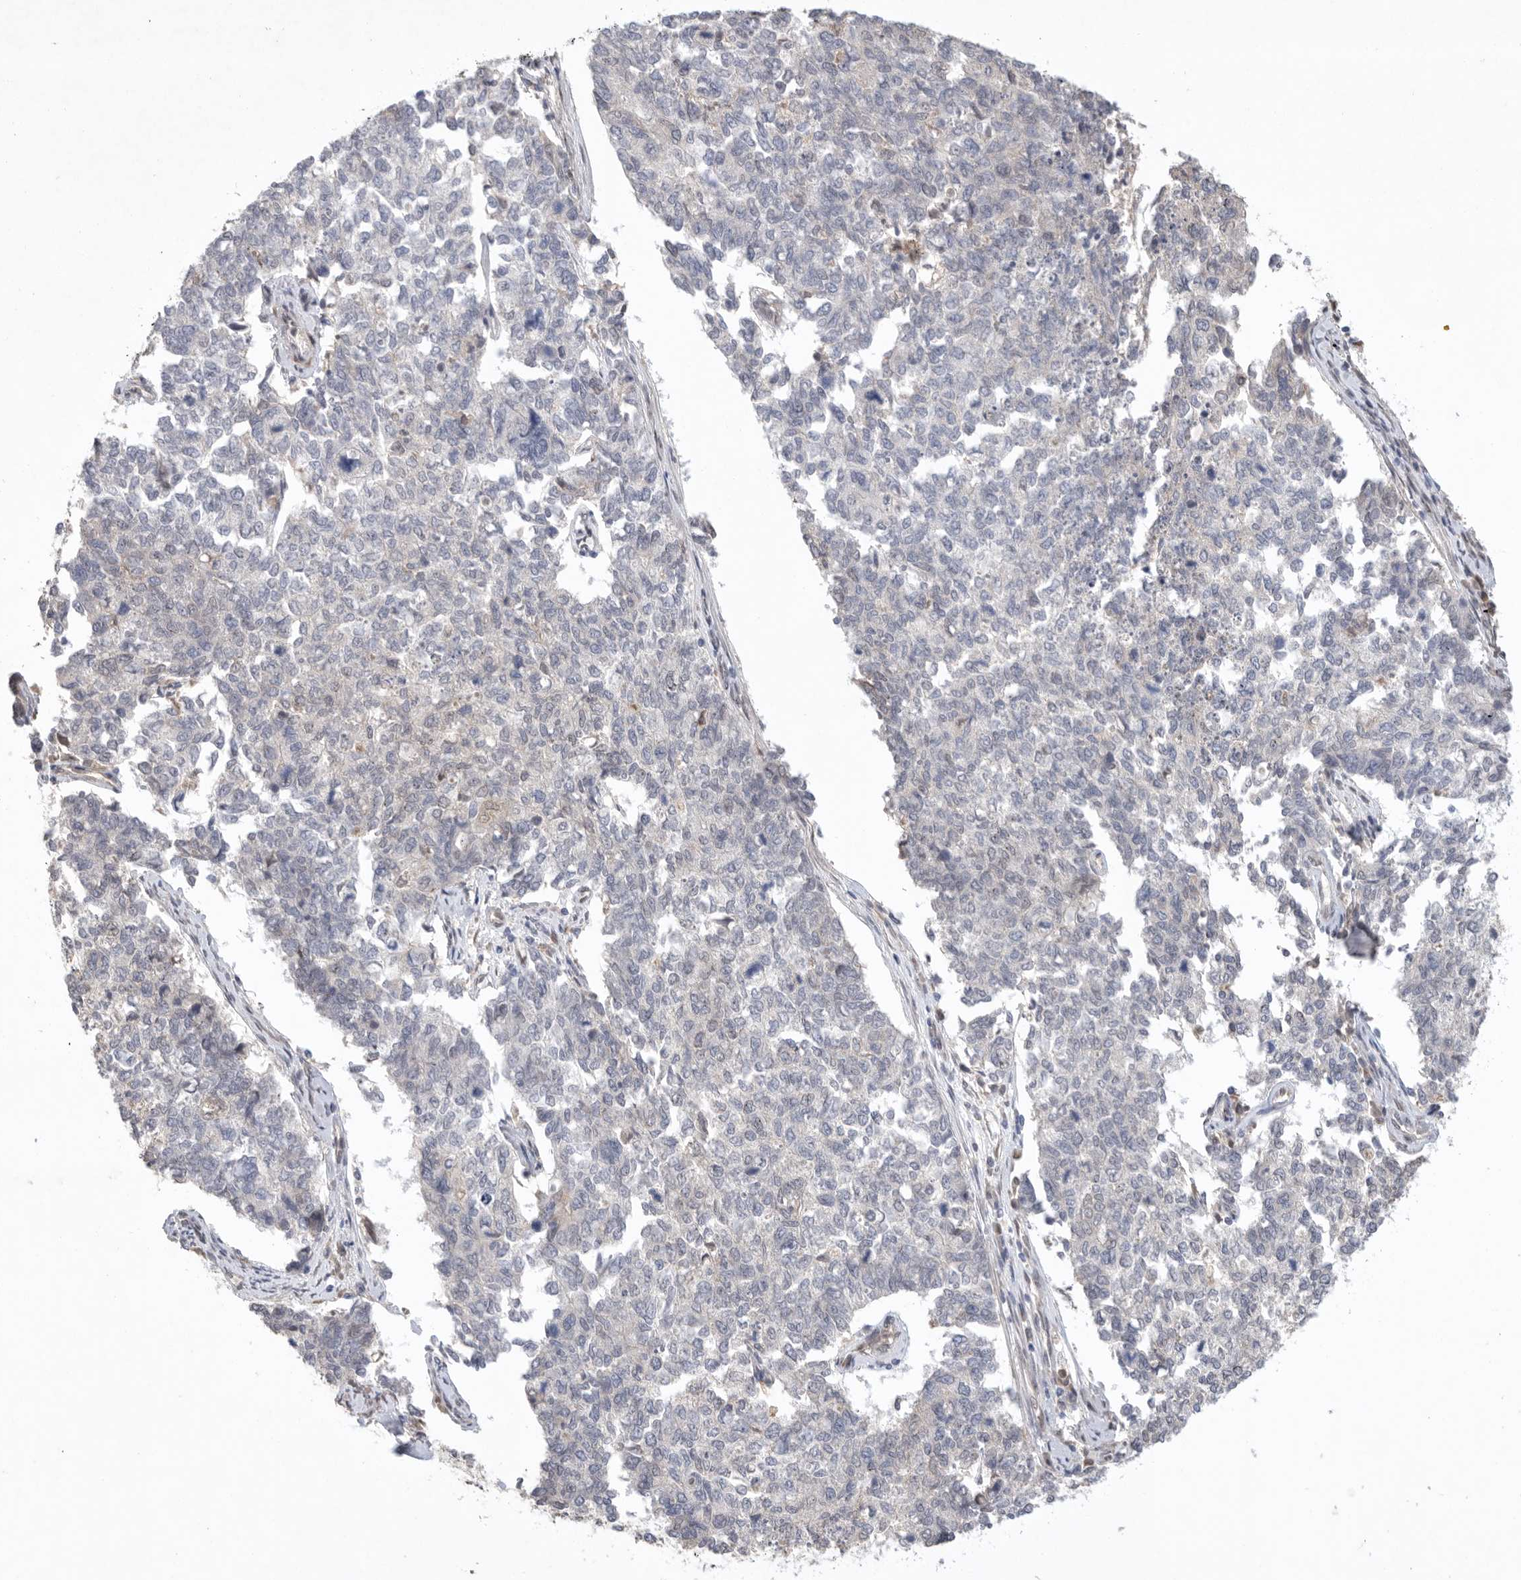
{"staining": {"intensity": "negative", "quantity": "none", "location": "none"}, "tissue": "cervical cancer", "cell_type": "Tumor cells", "image_type": "cancer", "snomed": [{"axis": "morphology", "description": "Squamous cell carcinoma, NOS"}, {"axis": "topography", "description": "Cervix"}], "caption": "This is a photomicrograph of IHC staining of squamous cell carcinoma (cervical), which shows no positivity in tumor cells.", "gene": "LEMD3", "patient": {"sex": "female", "age": 63}}